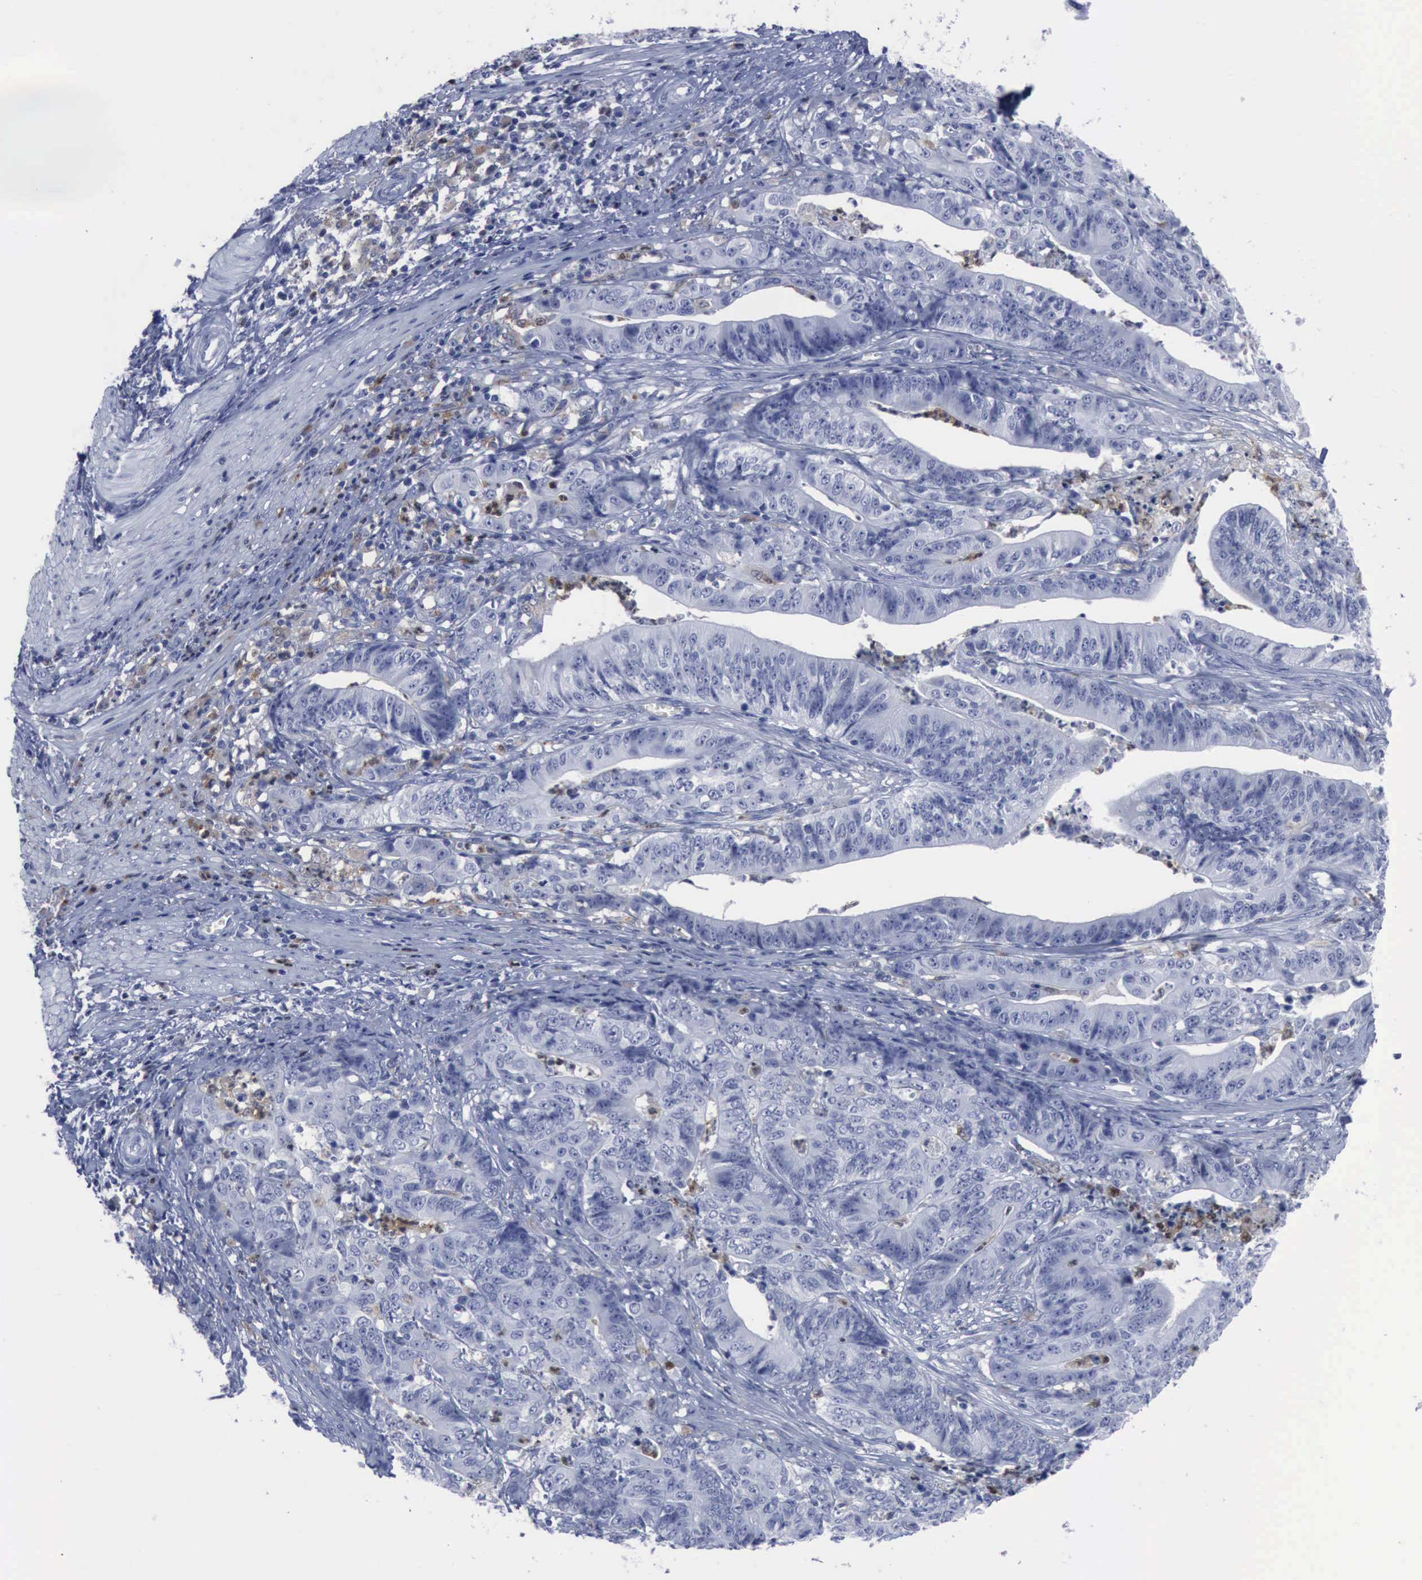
{"staining": {"intensity": "negative", "quantity": "none", "location": "none"}, "tissue": "stomach cancer", "cell_type": "Tumor cells", "image_type": "cancer", "snomed": [{"axis": "morphology", "description": "Adenocarcinoma, NOS"}, {"axis": "topography", "description": "Stomach, lower"}], "caption": "Immunohistochemistry photomicrograph of adenocarcinoma (stomach) stained for a protein (brown), which exhibits no positivity in tumor cells. (IHC, brightfield microscopy, high magnification).", "gene": "CSTA", "patient": {"sex": "female", "age": 86}}